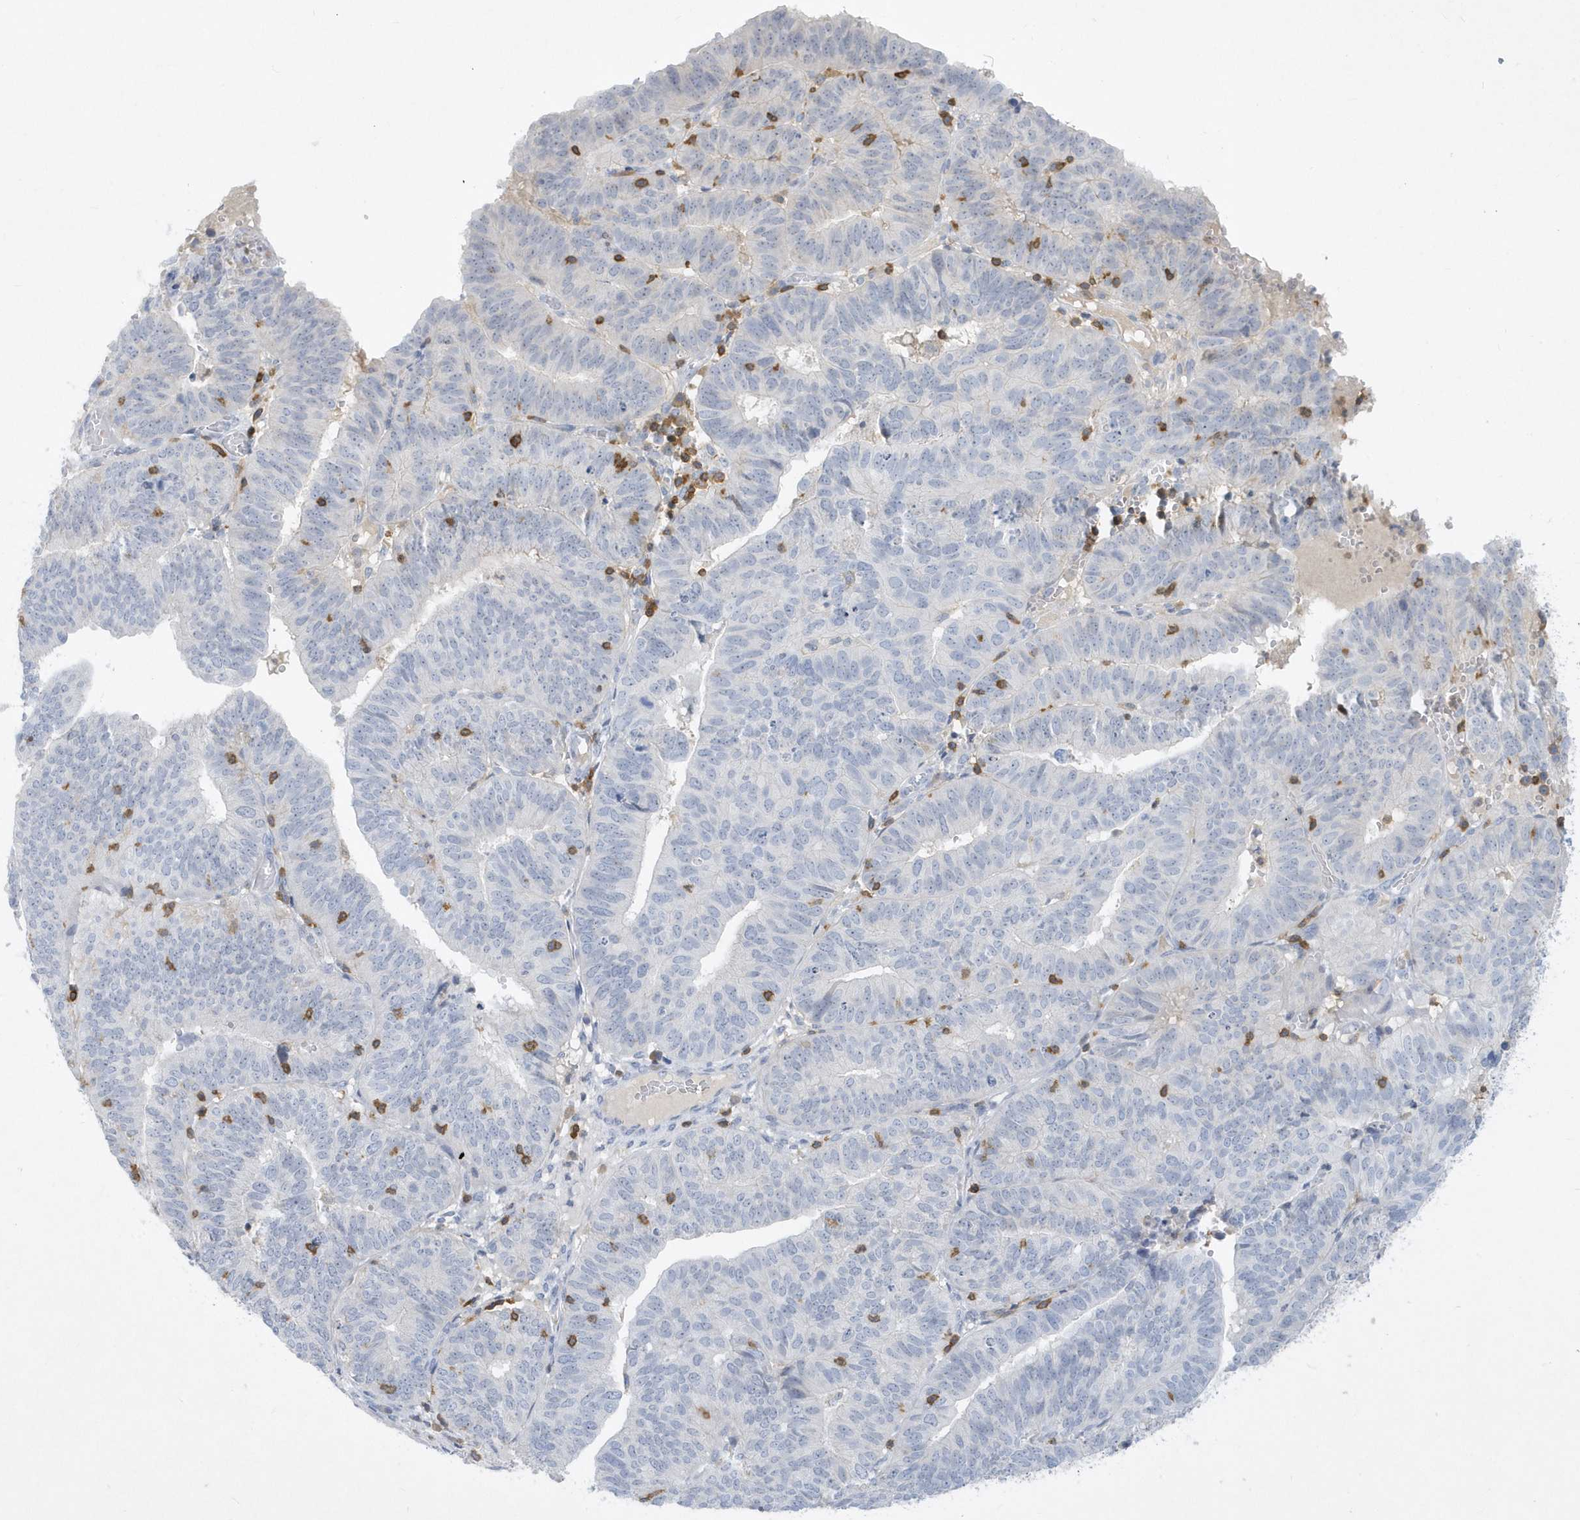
{"staining": {"intensity": "negative", "quantity": "none", "location": "none"}, "tissue": "endometrial cancer", "cell_type": "Tumor cells", "image_type": "cancer", "snomed": [{"axis": "morphology", "description": "Adenocarcinoma, NOS"}, {"axis": "topography", "description": "Uterus"}], "caption": "This is an immunohistochemistry (IHC) photomicrograph of human endometrial adenocarcinoma. There is no positivity in tumor cells.", "gene": "PSD4", "patient": {"sex": "female", "age": 77}}